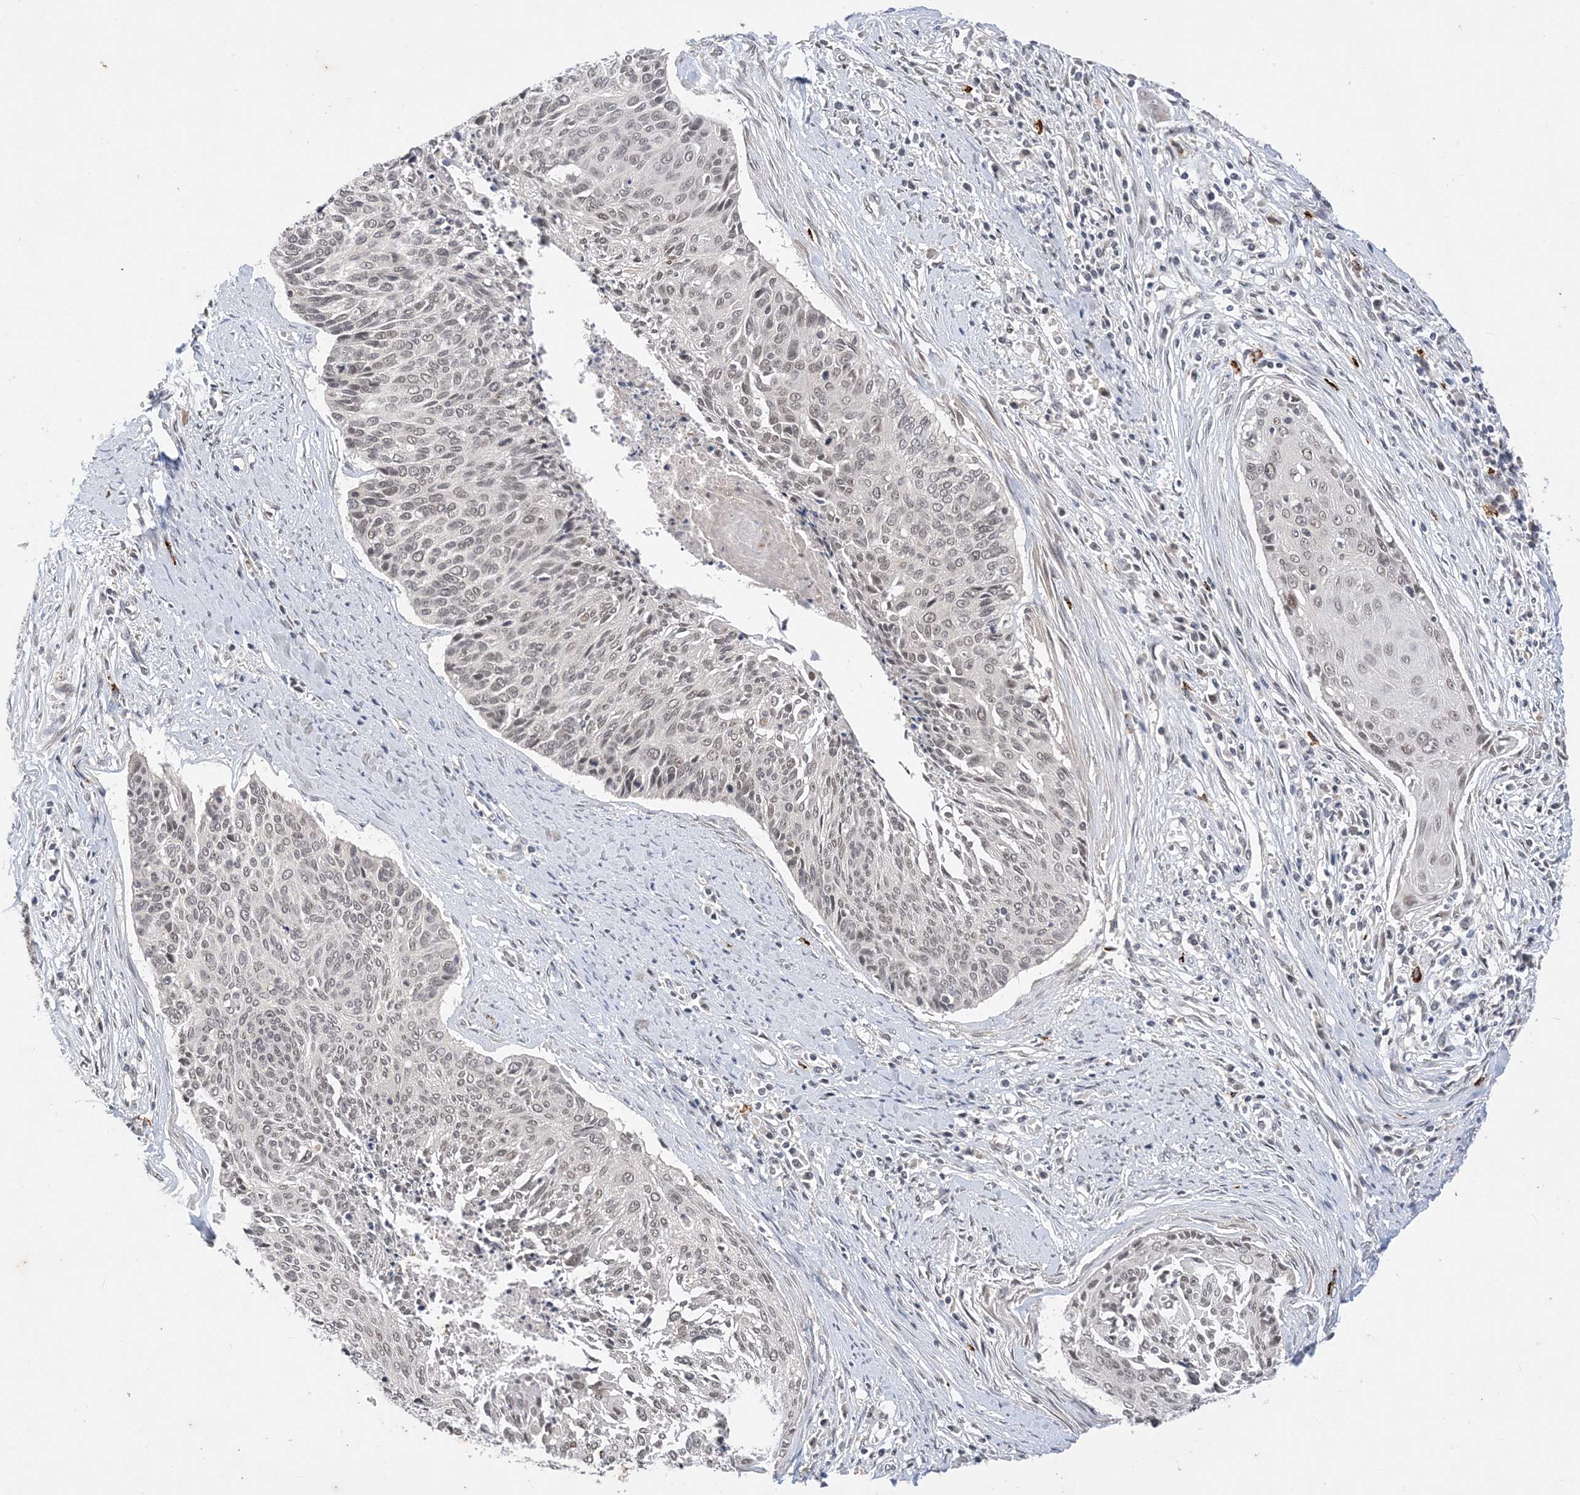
{"staining": {"intensity": "weak", "quantity": "25%-75%", "location": "nuclear"}, "tissue": "cervical cancer", "cell_type": "Tumor cells", "image_type": "cancer", "snomed": [{"axis": "morphology", "description": "Squamous cell carcinoma, NOS"}, {"axis": "topography", "description": "Cervix"}], "caption": "A histopathology image of cervical squamous cell carcinoma stained for a protein exhibits weak nuclear brown staining in tumor cells.", "gene": "RANBP9", "patient": {"sex": "female", "age": 55}}